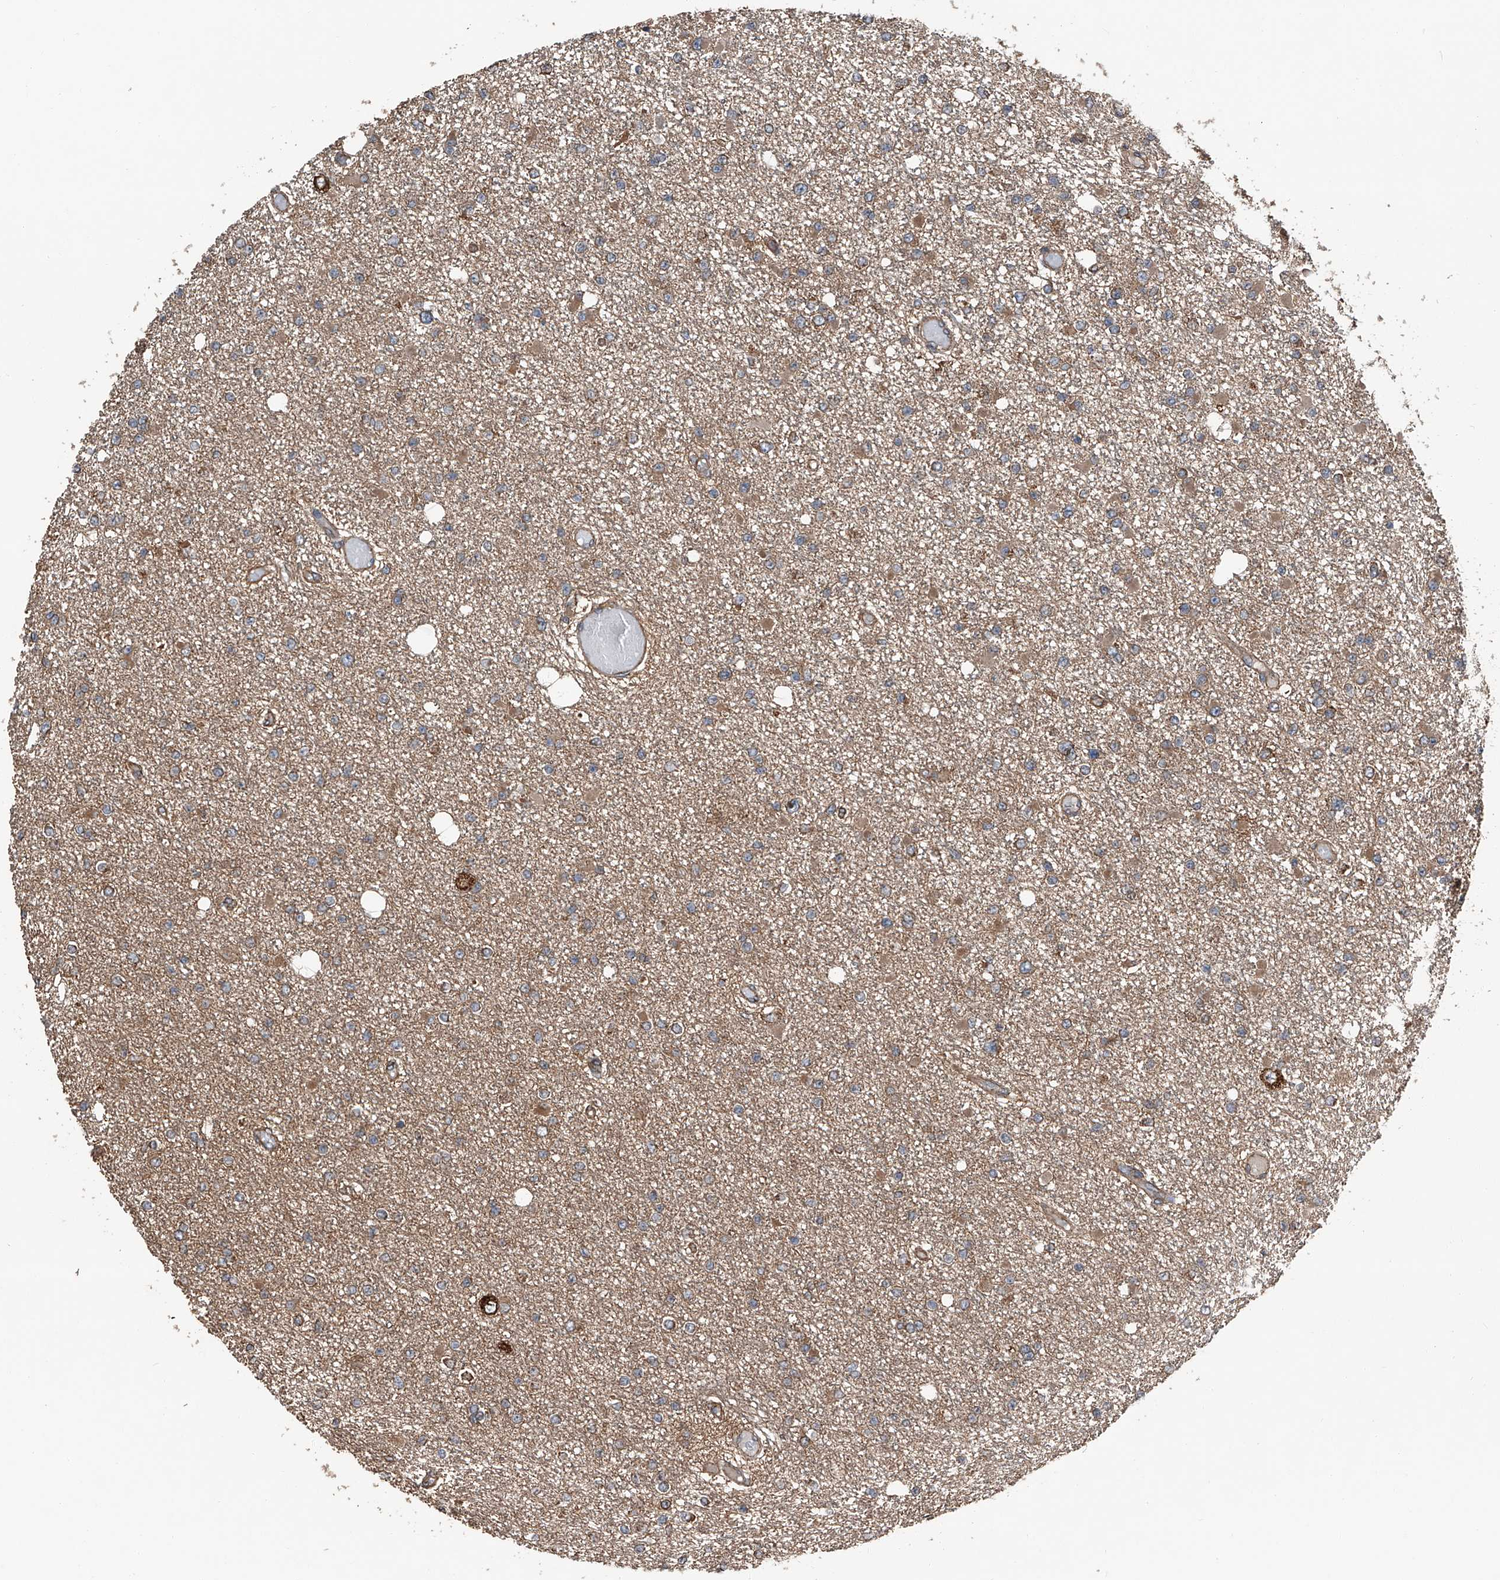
{"staining": {"intensity": "negative", "quantity": "none", "location": "none"}, "tissue": "glioma", "cell_type": "Tumor cells", "image_type": "cancer", "snomed": [{"axis": "morphology", "description": "Glioma, malignant, Low grade"}, {"axis": "topography", "description": "Brain"}], "caption": "Human malignant glioma (low-grade) stained for a protein using immunohistochemistry (IHC) demonstrates no staining in tumor cells.", "gene": "KCNJ2", "patient": {"sex": "female", "age": 22}}